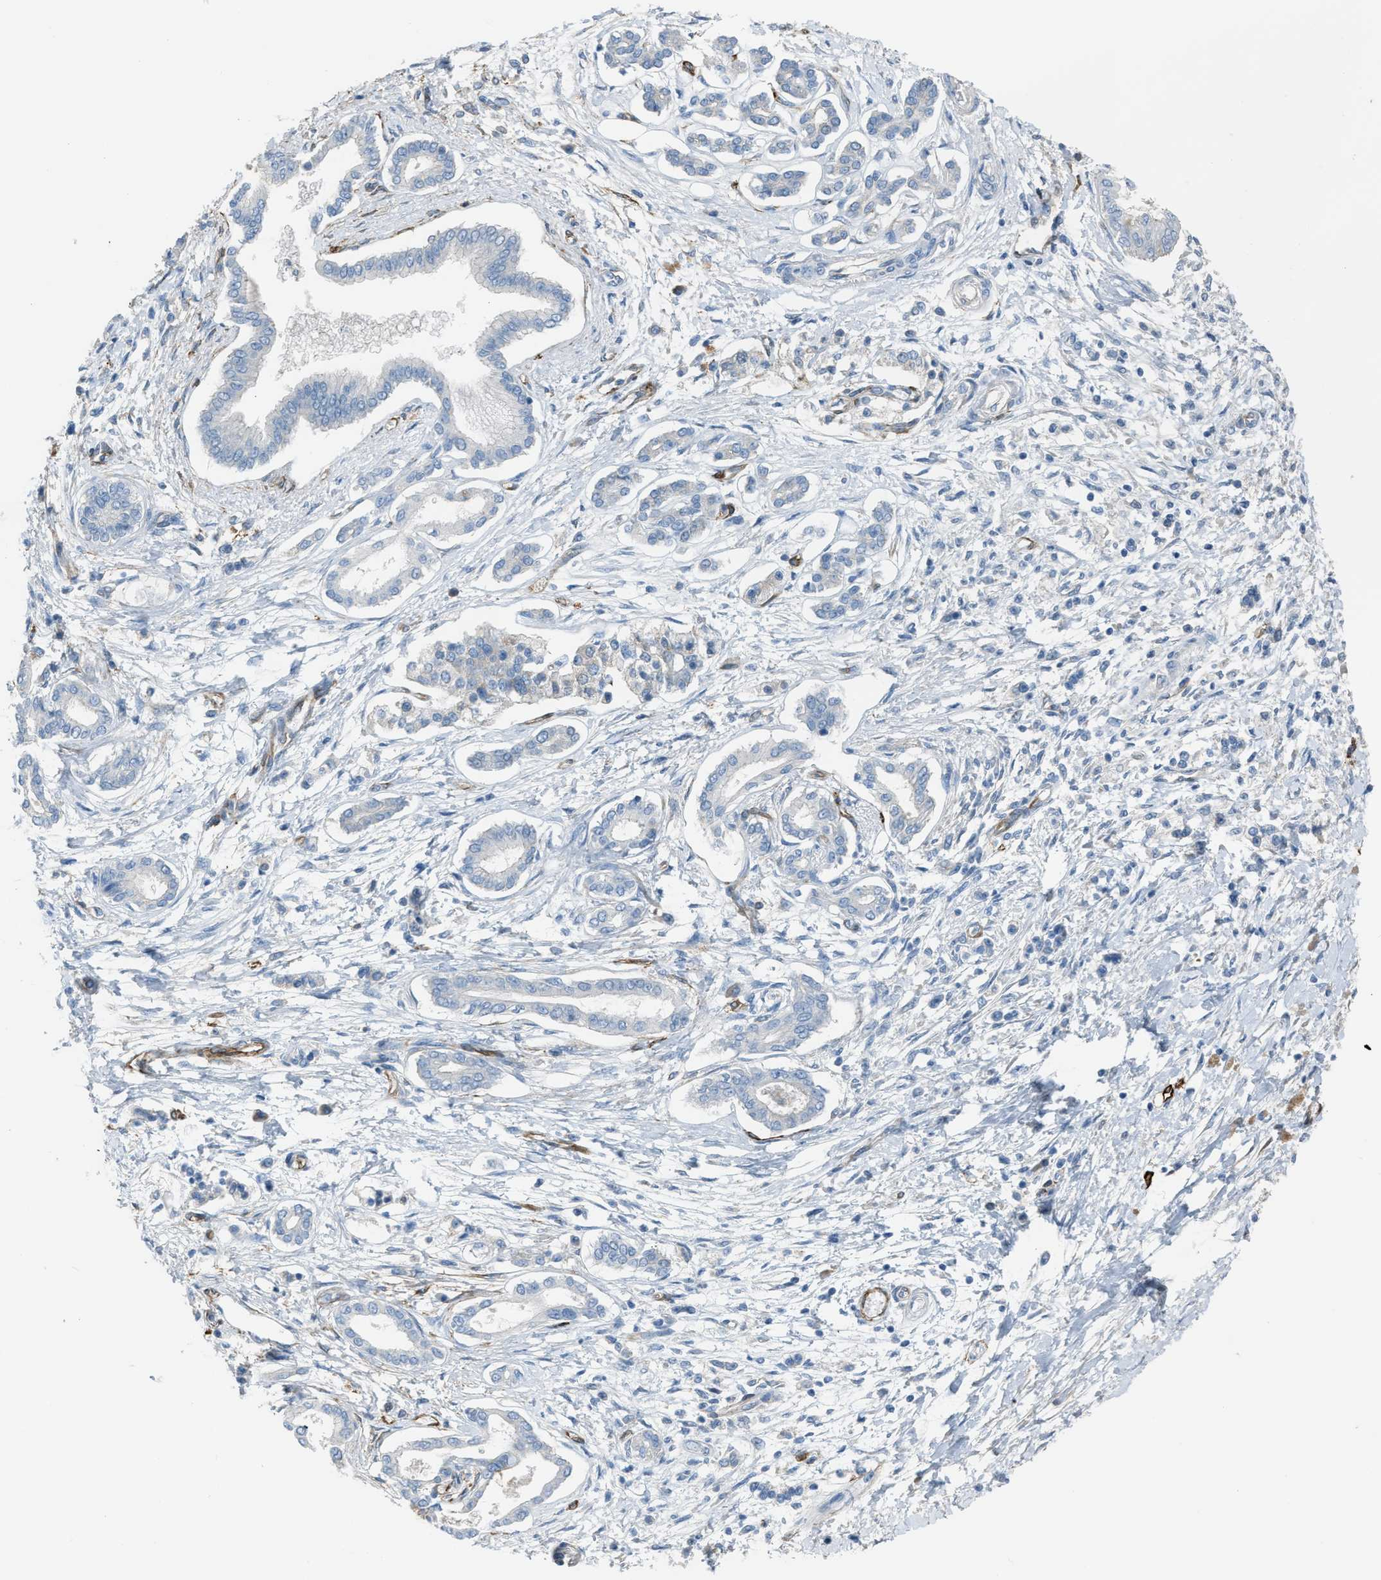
{"staining": {"intensity": "negative", "quantity": "none", "location": "none"}, "tissue": "pancreatic cancer", "cell_type": "Tumor cells", "image_type": "cancer", "snomed": [{"axis": "morphology", "description": "Adenocarcinoma, NOS"}, {"axis": "topography", "description": "Pancreas"}], "caption": "There is no significant expression in tumor cells of pancreatic cancer (adenocarcinoma).", "gene": "SLC22A15", "patient": {"sex": "male", "age": 56}}